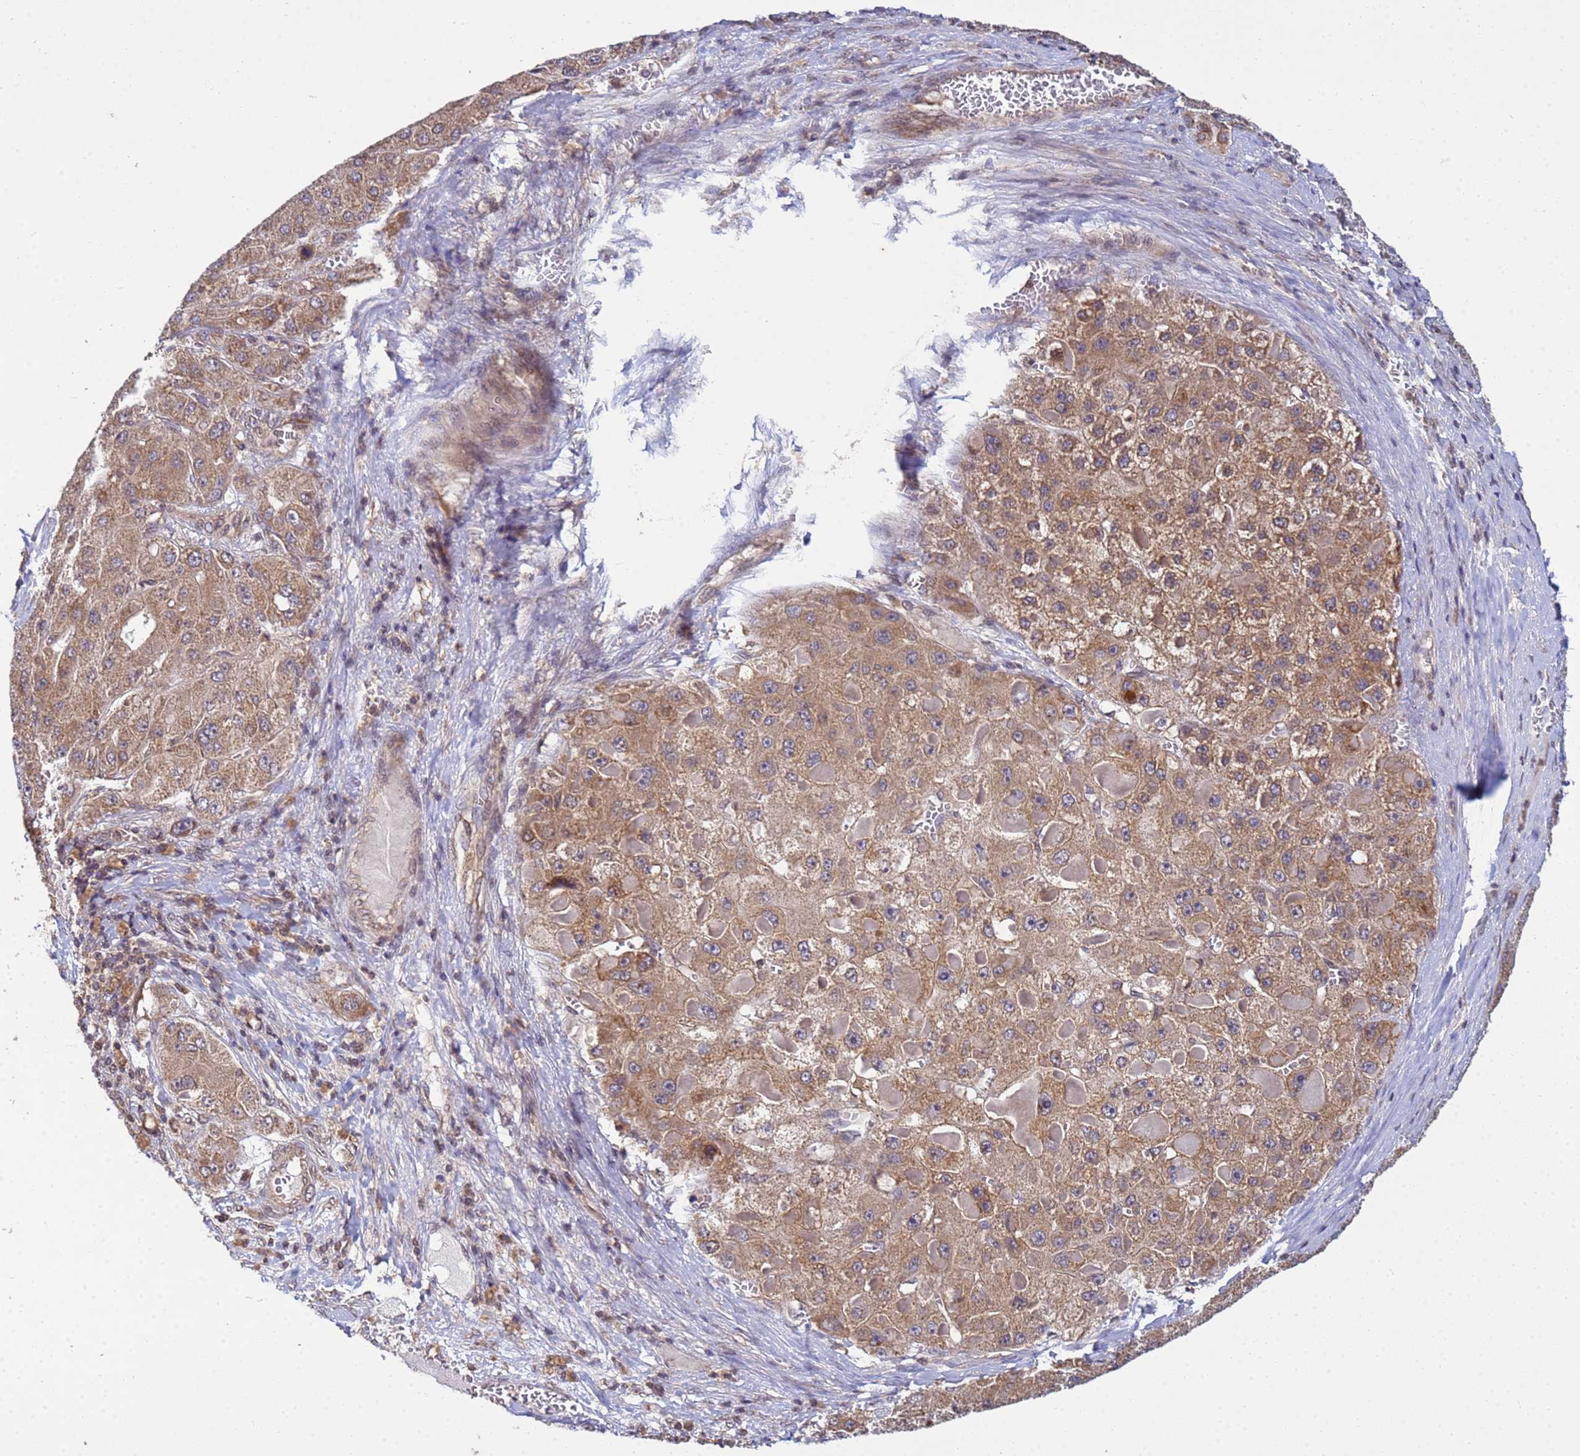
{"staining": {"intensity": "moderate", "quantity": ">75%", "location": "cytoplasmic/membranous"}, "tissue": "liver cancer", "cell_type": "Tumor cells", "image_type": "cancer", "snomed": [{"axis": "morphology", "description": "Carcinoma, Hepatocellular, NOS"}, {"axis": "topography", "description": "Liver"}], "caption": "Immunohistochemical staining of human liver cancer exhibits medium levels of moderate cytoplasmic/membranous expression in approximately >75% of tumor cells.", "gene": "P2RX7", "patient": {"sex": "female", "age": 73}}